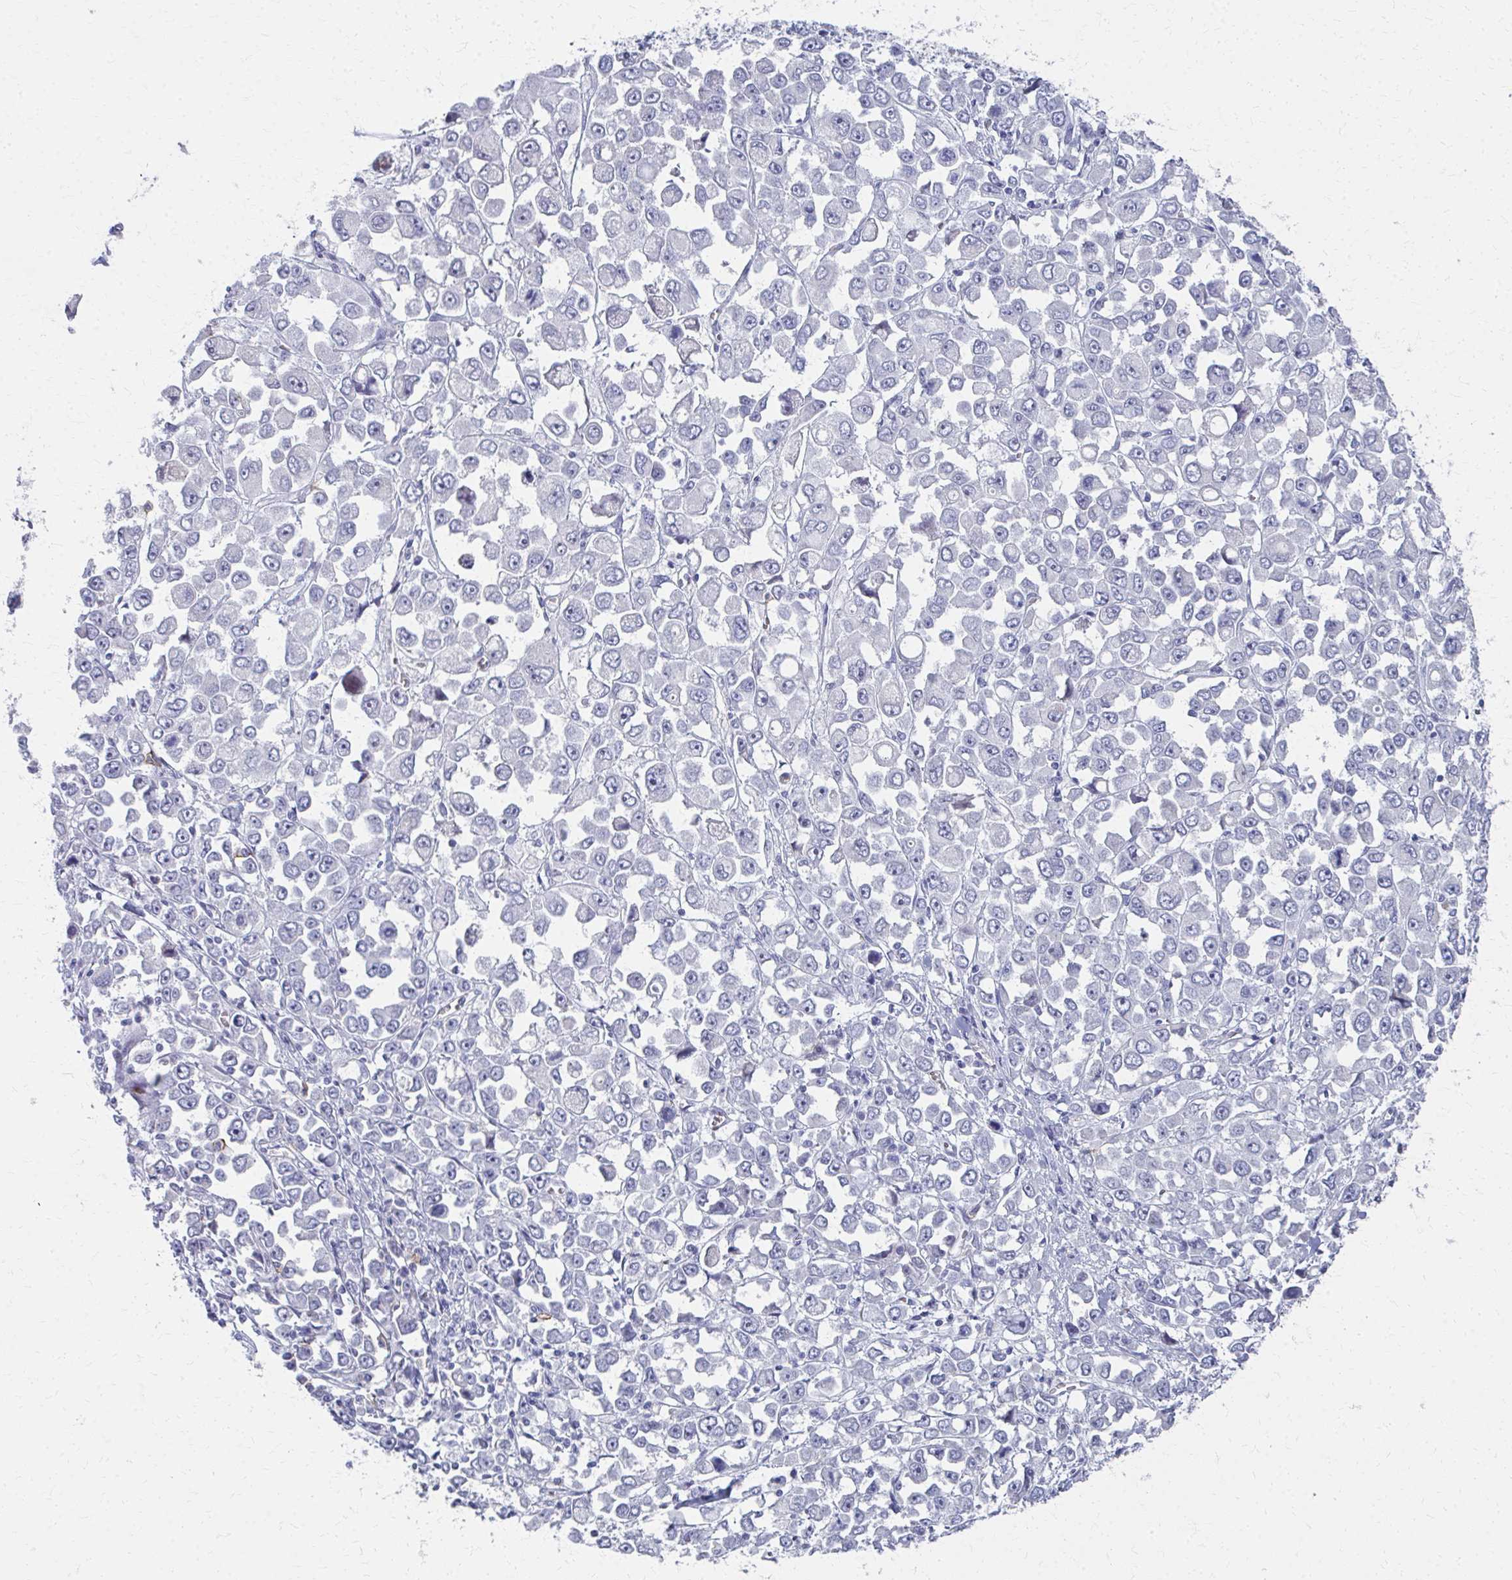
{"staining": {"intensity": "negative", "quantity": "none", "location": "none"}, "tissue": "stomach cancer", "cell_type": "Tumor cells", "image_type": "cancer", "snomed": [{"axis": "morphology", "description": "Adenocarcinoma, NOS"}, {"axis": "topography", "description": "Stomach, upper"}], "caption": "Tumor cells are negative for brown protein staining in stomach cancer.", "gene": "MS4A2", "patient": {"sex": "male", "age": 70}}